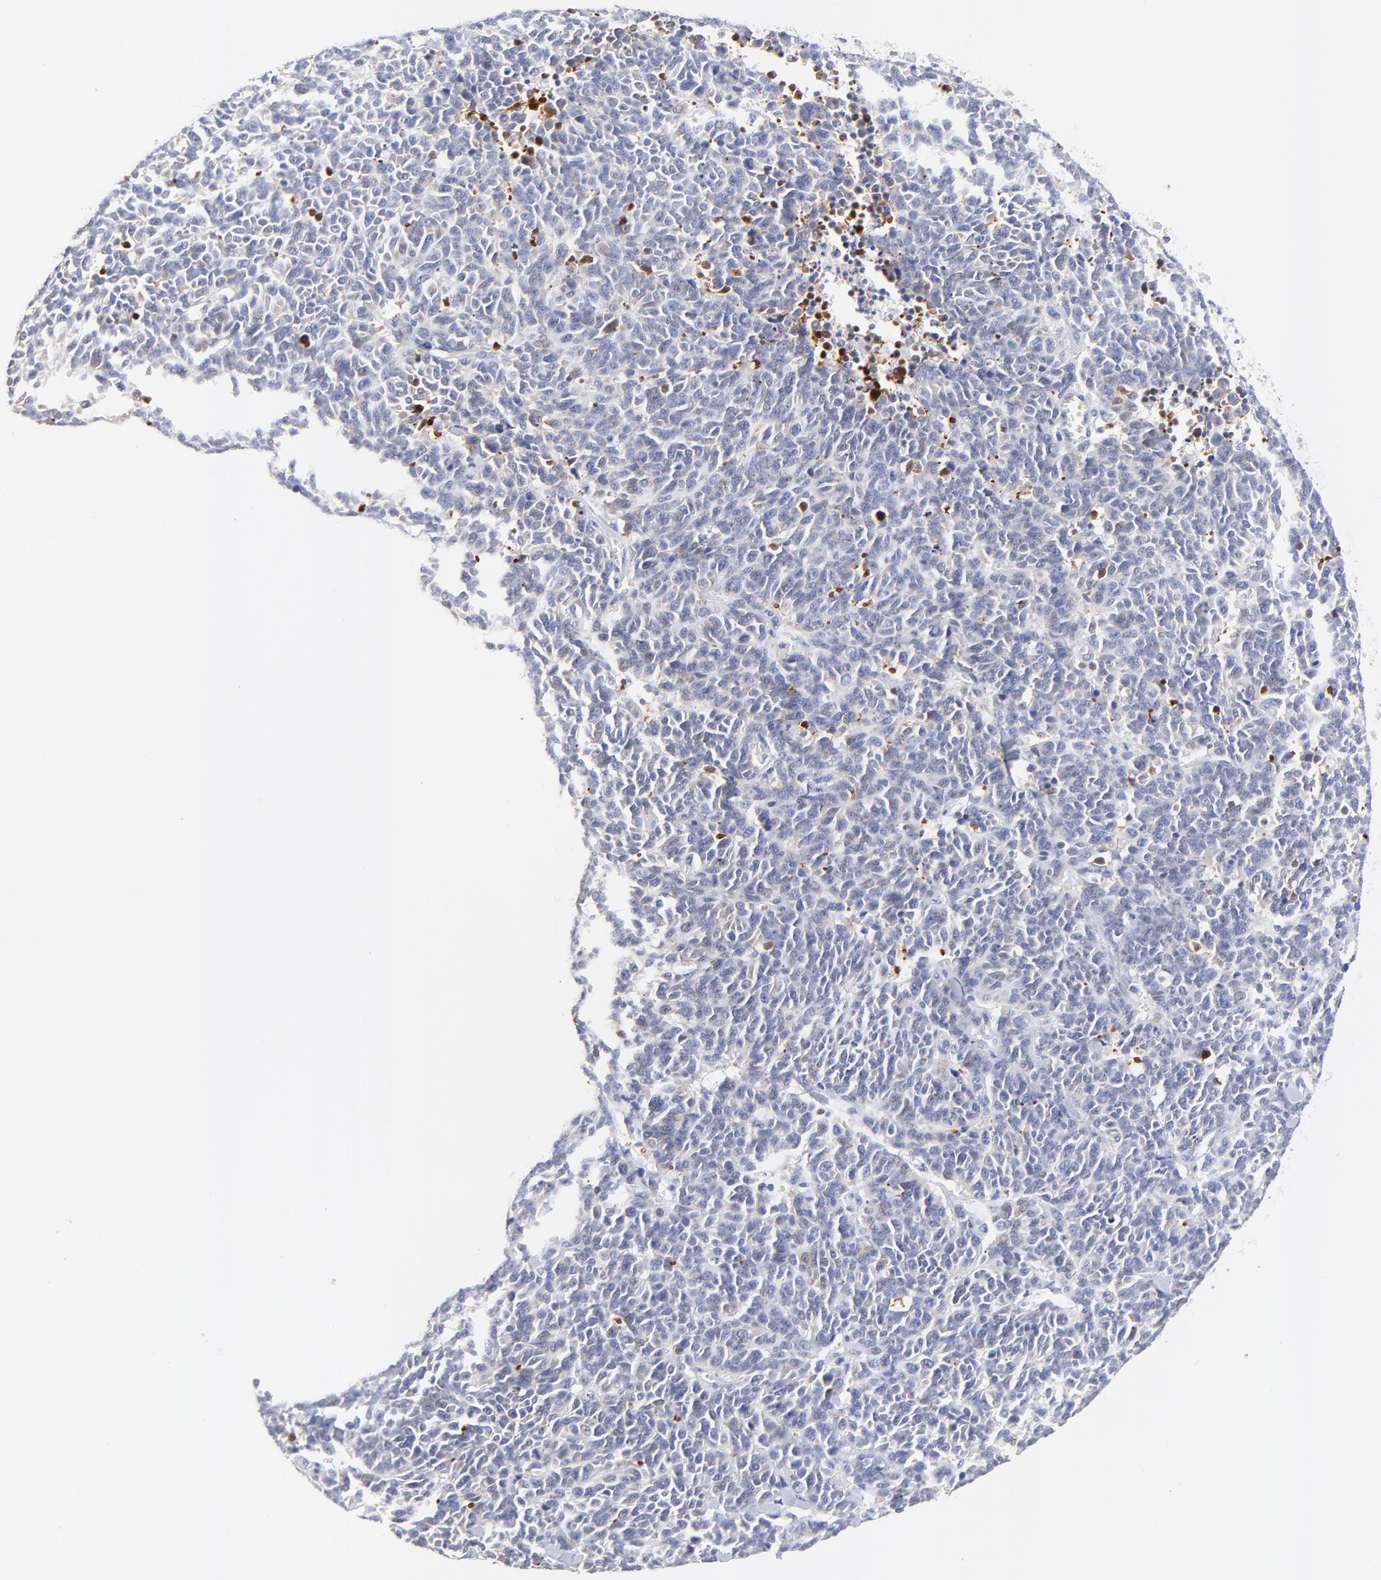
{"staining": {"intensity": "negative", "quantity": "none", "location": "none"}, "tissue": "lung cancer", "cell_type": "Tumor cells", "image_type": "cancer", "snomed": [{"axis": "morphology", "description": "Neoplasm, malignant, NOS"}, {"axis": "topography", "description": "Lung"}], "caption": "Lung cancer (malignant neoplasm) was stained to show a protein in brown. There is no significant staining in tumor cells. (IHC, brightfield microscopy, high magnification).", "gene": "FAM117B", "patient": {"sex": "female", "age": 58}}